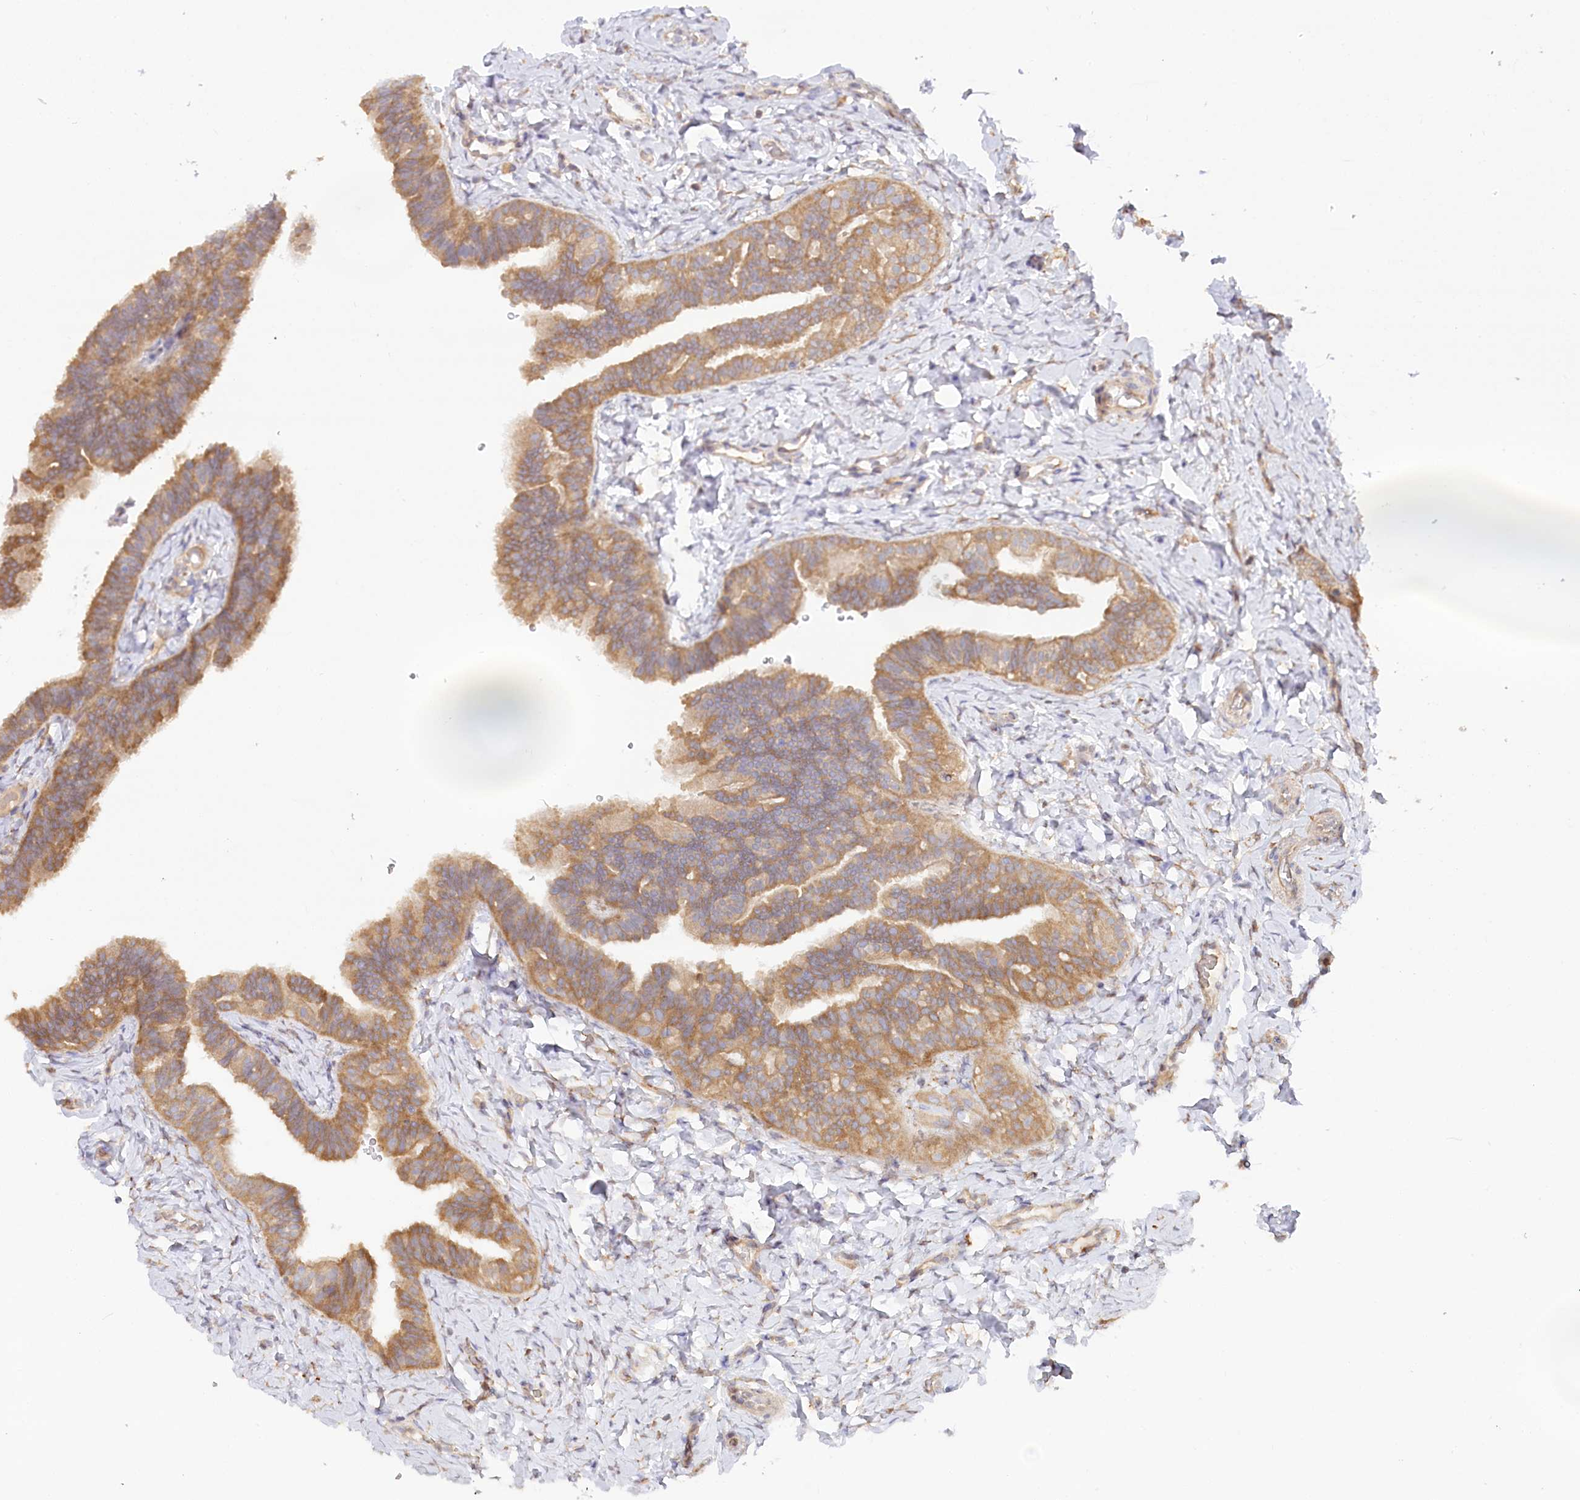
{"staining": {"intensity": "moderate", "quantity": ">75%", "location": "cytoplasmic/membranous"}, "tissue": "fallopian tube", "cell_type": "Glandular cells", "image_type": "normal", "snomed": [{"axis": "morphology", "description": "Normal tissue, NOS"}, {"axis": "topography", "description": "Fallopian tube"}], "caption": "High-magnification brightfield microscopy of normal fallopian tube stained with DAB (3,3'-diaminobenzidine) (brown) and counterstained with hematoxylin (blue). glandular cells exhibit moderate cytoplasmic/membranous staining is appreciated in about>75% of cells. The staining was performed using DAB (3,3'-diaminobenzidine), with brown indicating positive protein expression. Nuclei are stained blue with hematoxylin.", "gene": "PAIP2", "patient": {"sex": "female", "age": 39}}